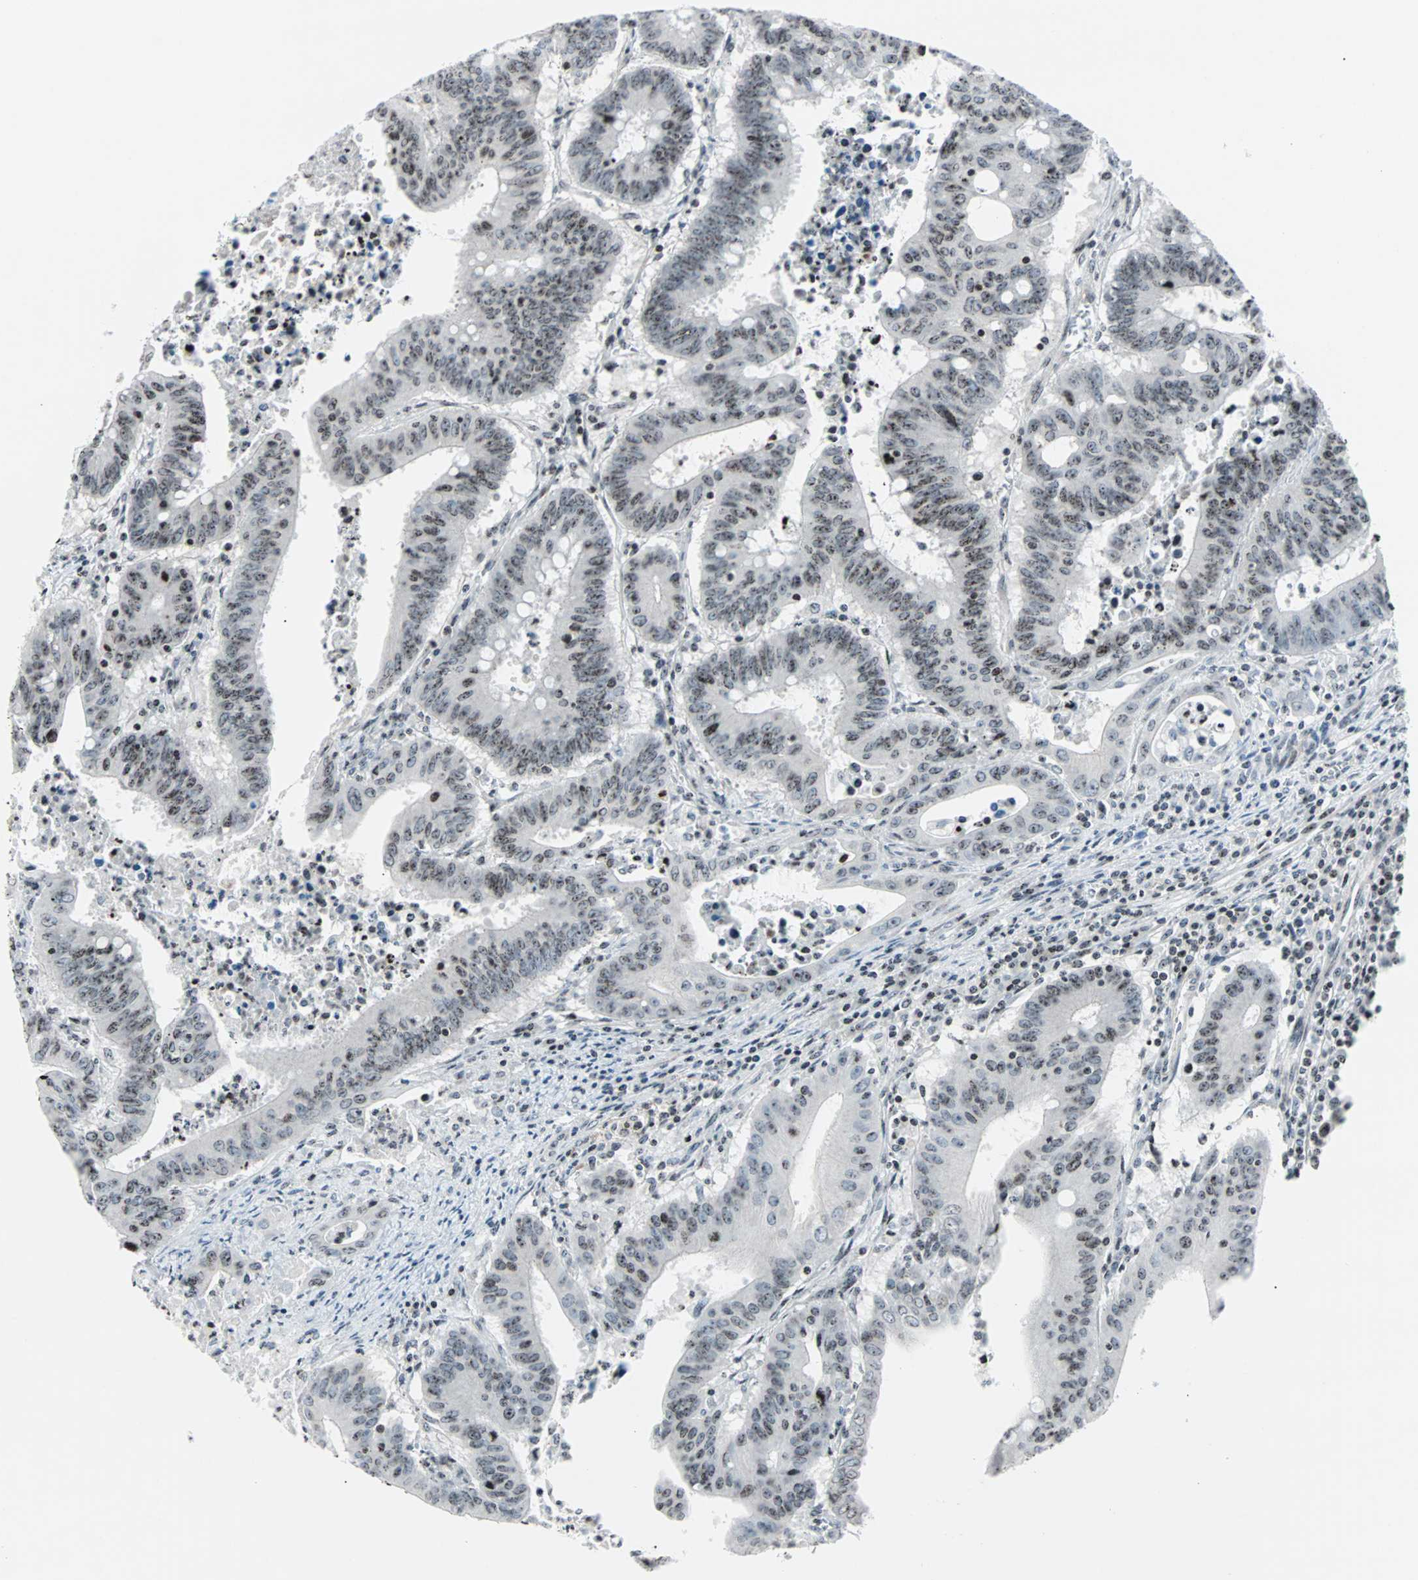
{"staining": {"intensity": "moderate", "quantity": ">75%", "location": "nuclear"}, "tissue": "colorectal cancer", "cell_type": "Tumor cells", "image_type": "cancer", "snomed": [{"axis": "morphology", "description": "Adenocarcinoma, NOS"}, {"axis": "topography", "description": "Colon"}], "caption": "DAB (3,3'-diaminobenzidine) immunohistochemical staining of colorectal adenocarcinoma exhibits moderate nuclear protein expression in about >75% of tumor cells.", "gene": "CENPA", "patient": {"sex": "male", "age": 45}}